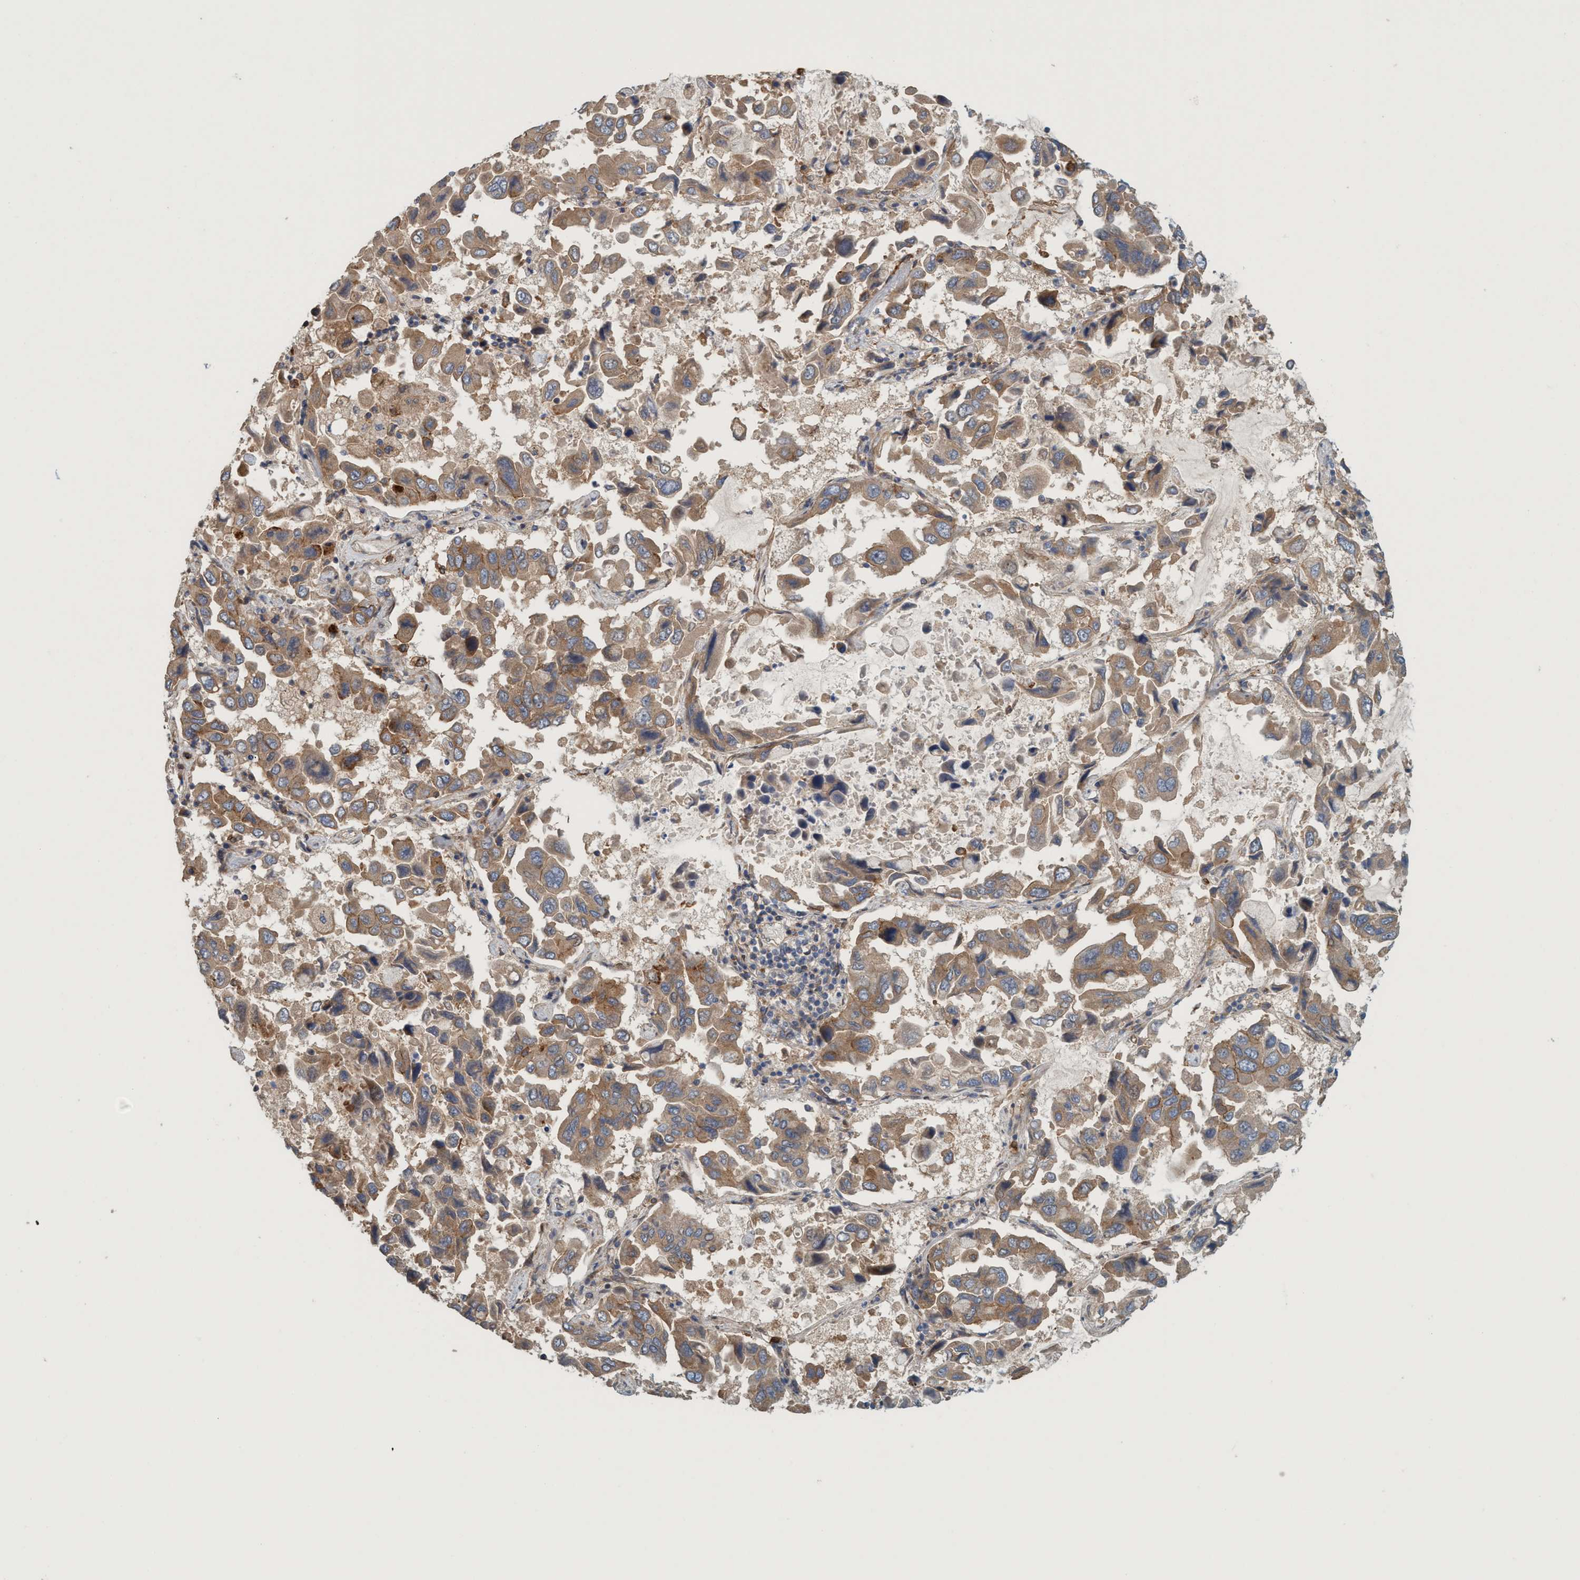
{"staining": {"intensity": "moderate", "quantity": ">75%", "location": "cytoplasmic/membranous"}, "tissue": "lung cancer", "cell_type": "Tumor cells", "image_type": "cancer", "snomed": [{"axis": "morphology", "description": "Adenocarcinoma, NOS"}, {"axis": "topography", "description": "Lung"}], "caption": "There is medium levels of moderate cytoplasmic/membranous expression in tumor cells of adenocarcinoma (lung), as demonstrated by immunohistochemical staining (brown color).", "gene": "SPECC1", "patient": {"sex": "male", "age": 64}}